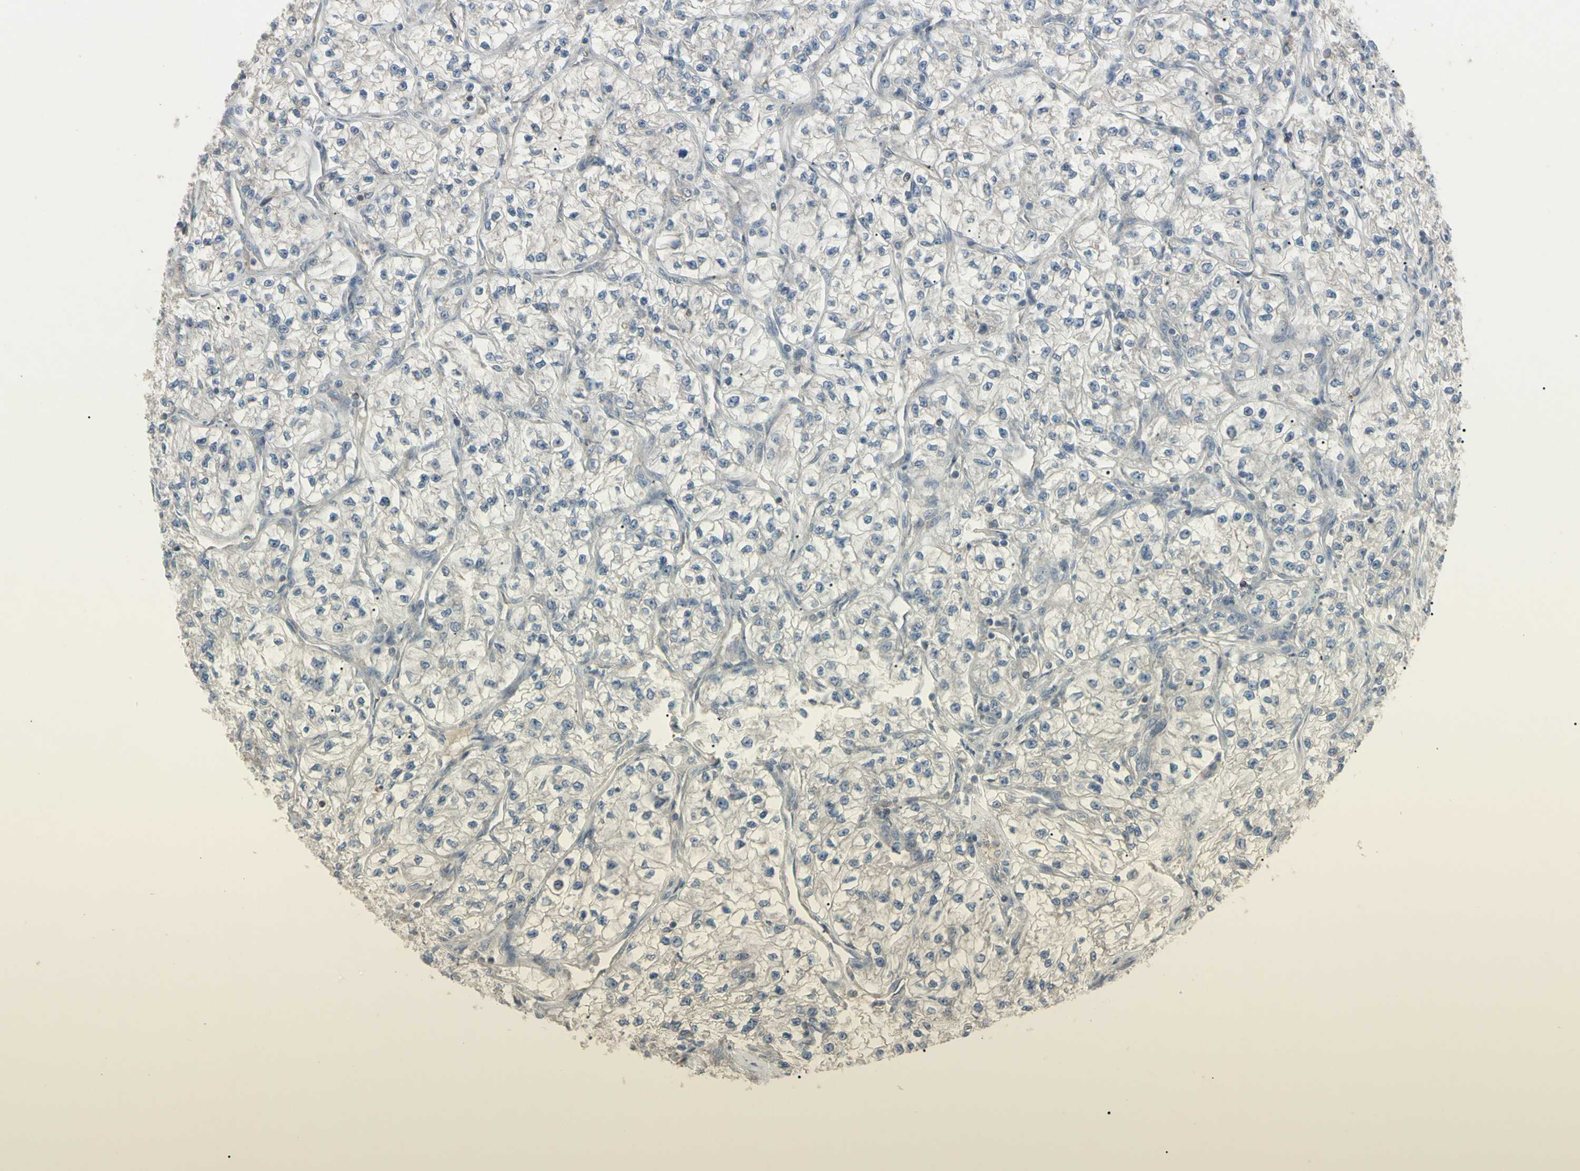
{"staining": {"intensity": "negative", "quantity": "none", "location": "none"}, "tissue": "renal cancer", "cell_type": "Tumor cells", "image_type": "cancer", "snomed": [{"axis": "morphology", "description": "Adenocarcinoma, NOS"}, {"axis": "topography", "description": "Kidney"}], "caption": "This is an immunohistochemistry (IHC) photomicrograph of renal cancer. There is no positivity in tumor cells.", "gene": "PIAS4", "patient": {"sex": "female", "age": 57}}